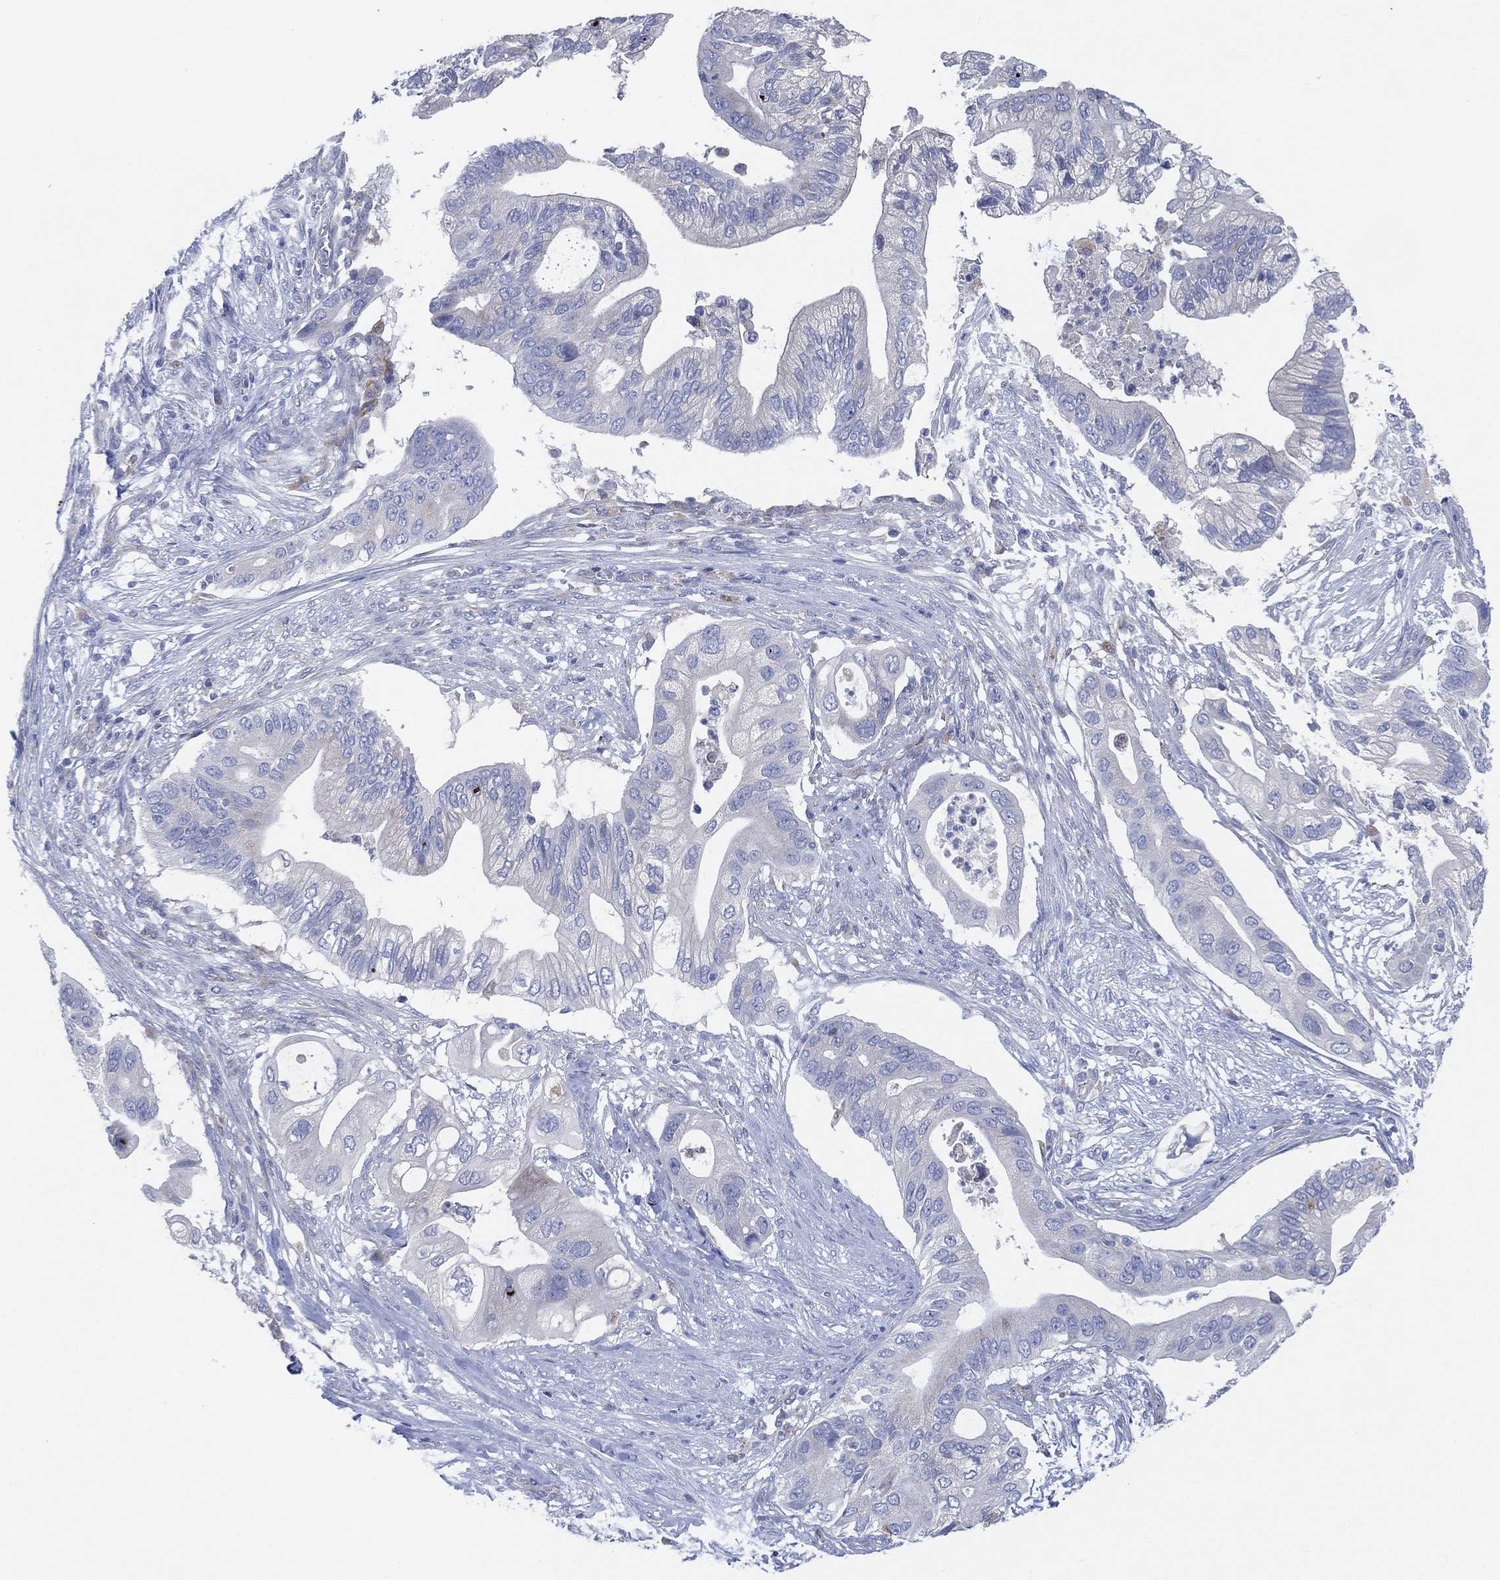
{"staining": {"intensity": "negative", "quantity": "none", "location": "none"}, "tissue": "pancreatic cancer", "cell_type": "Tumor cells", "image_type": "cancer", "snomed": [{"axis": "morphology", "description": "Adenocarcinoma, NOS"}, {"axis": "topography", "description": "Pancreas"}], "caption": "The immunohistochemistry image has no significant expression in tumor cells of pancreatic adenocarcinoma tissue. (IHC, brightfield microscopy, high magnification).", "gene": "GALNS", "patient": {"sex": "female", "age": 72}}